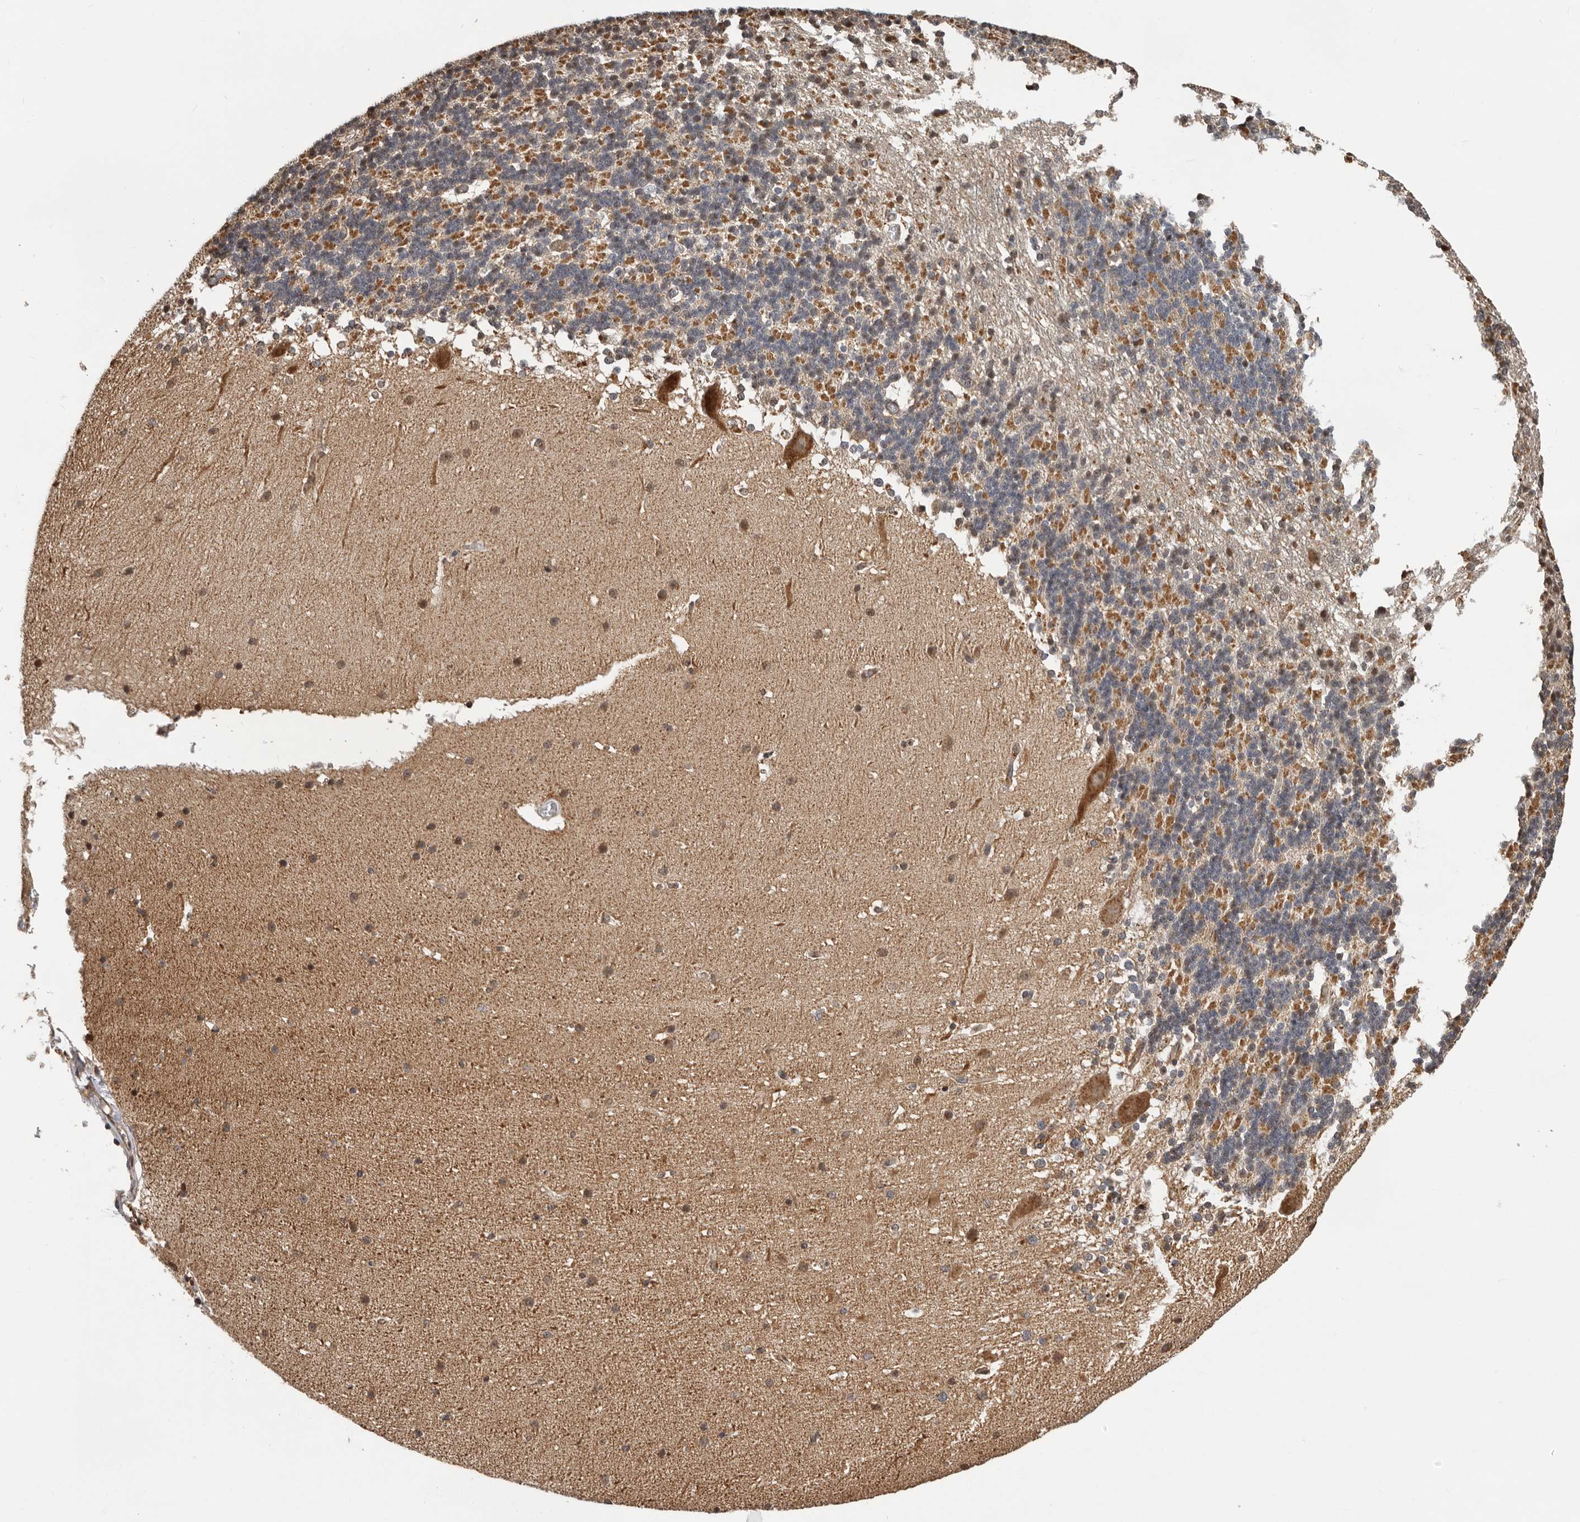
{"staining": {"intensity": "moderate", "quantity": "<25%", "location": "cytoplasmic/membranous"}, "tissue": "cerebellum", "cell_type": "Cells in granular layer", "image_type": "normal", "snomed": [{"axis": "morphology", "description": "Normal tissue, NOS"}, {"axis": "topography", "description": "Cerebellum"}], "caption": "Unremarkable cerebellum displays moderate cytoplasmic/membranous positivity in about <25% of cells in granular layer (DAB (3,3'-diaminobenzidine) IHC with brightfield microscopy, high magnification)..", "gene": "RNF157", "patient": {"sex": "female", "age": 19}}